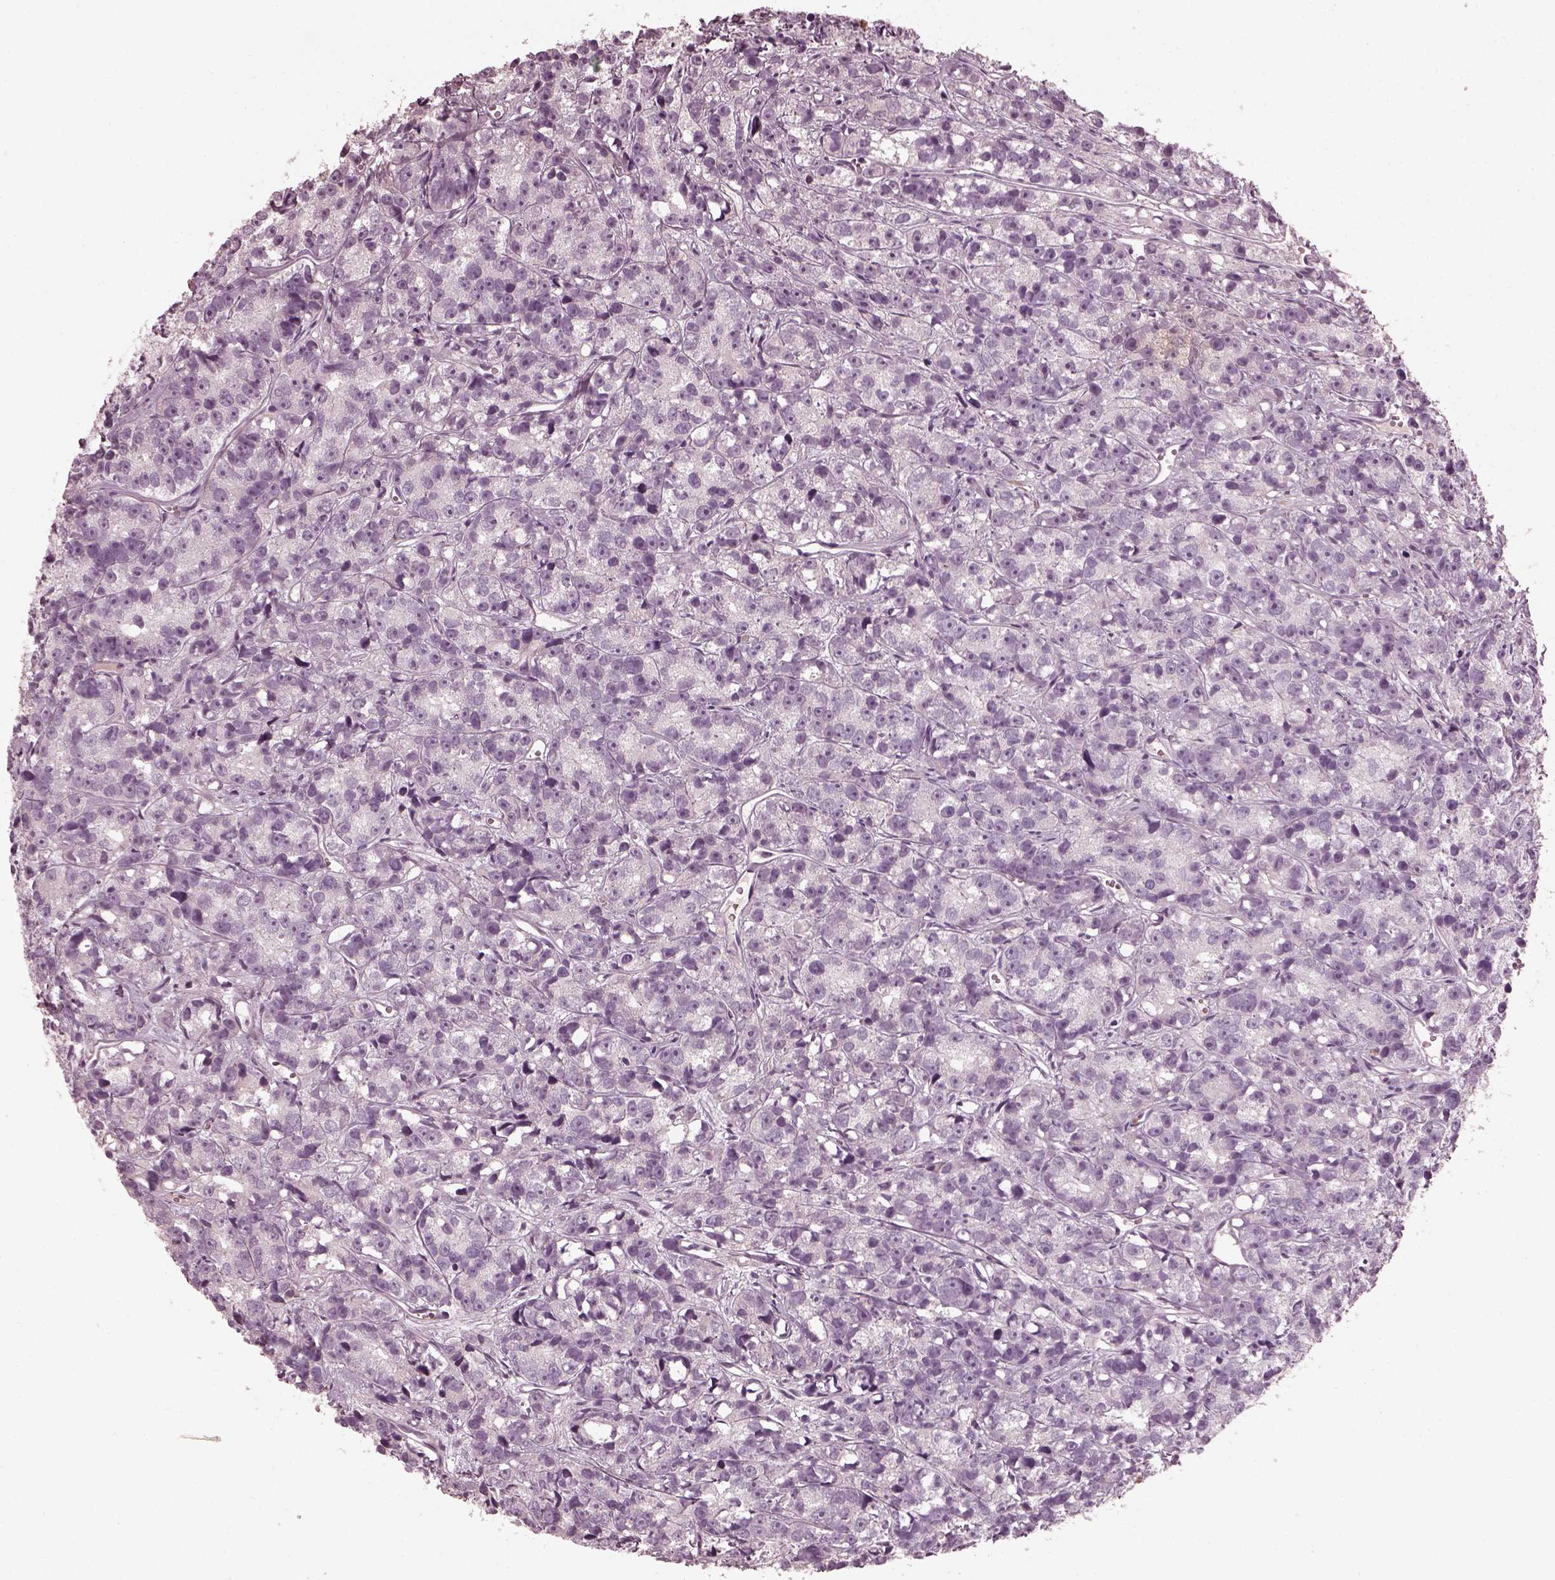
{"staining": {"intensity": "negative", "quantity": "none", "location": "none"}, "tissue": "prostate cancer", "cell_type": "Tumor cells", "image_type": "cancer", "snomed": [{"axis": "morphology", "description": "Adenocarcinoma, High grade"}, {"axis": "topography", "description": "Prostate"}], "caption": "Human high-grade adenocarcinoma (prostate) stained for a protein using immunohistochemistry (IHC) displays no positivity in tumor cells.", "gene": "OPTC", "patient": {"sex": "male", "age": 77}}